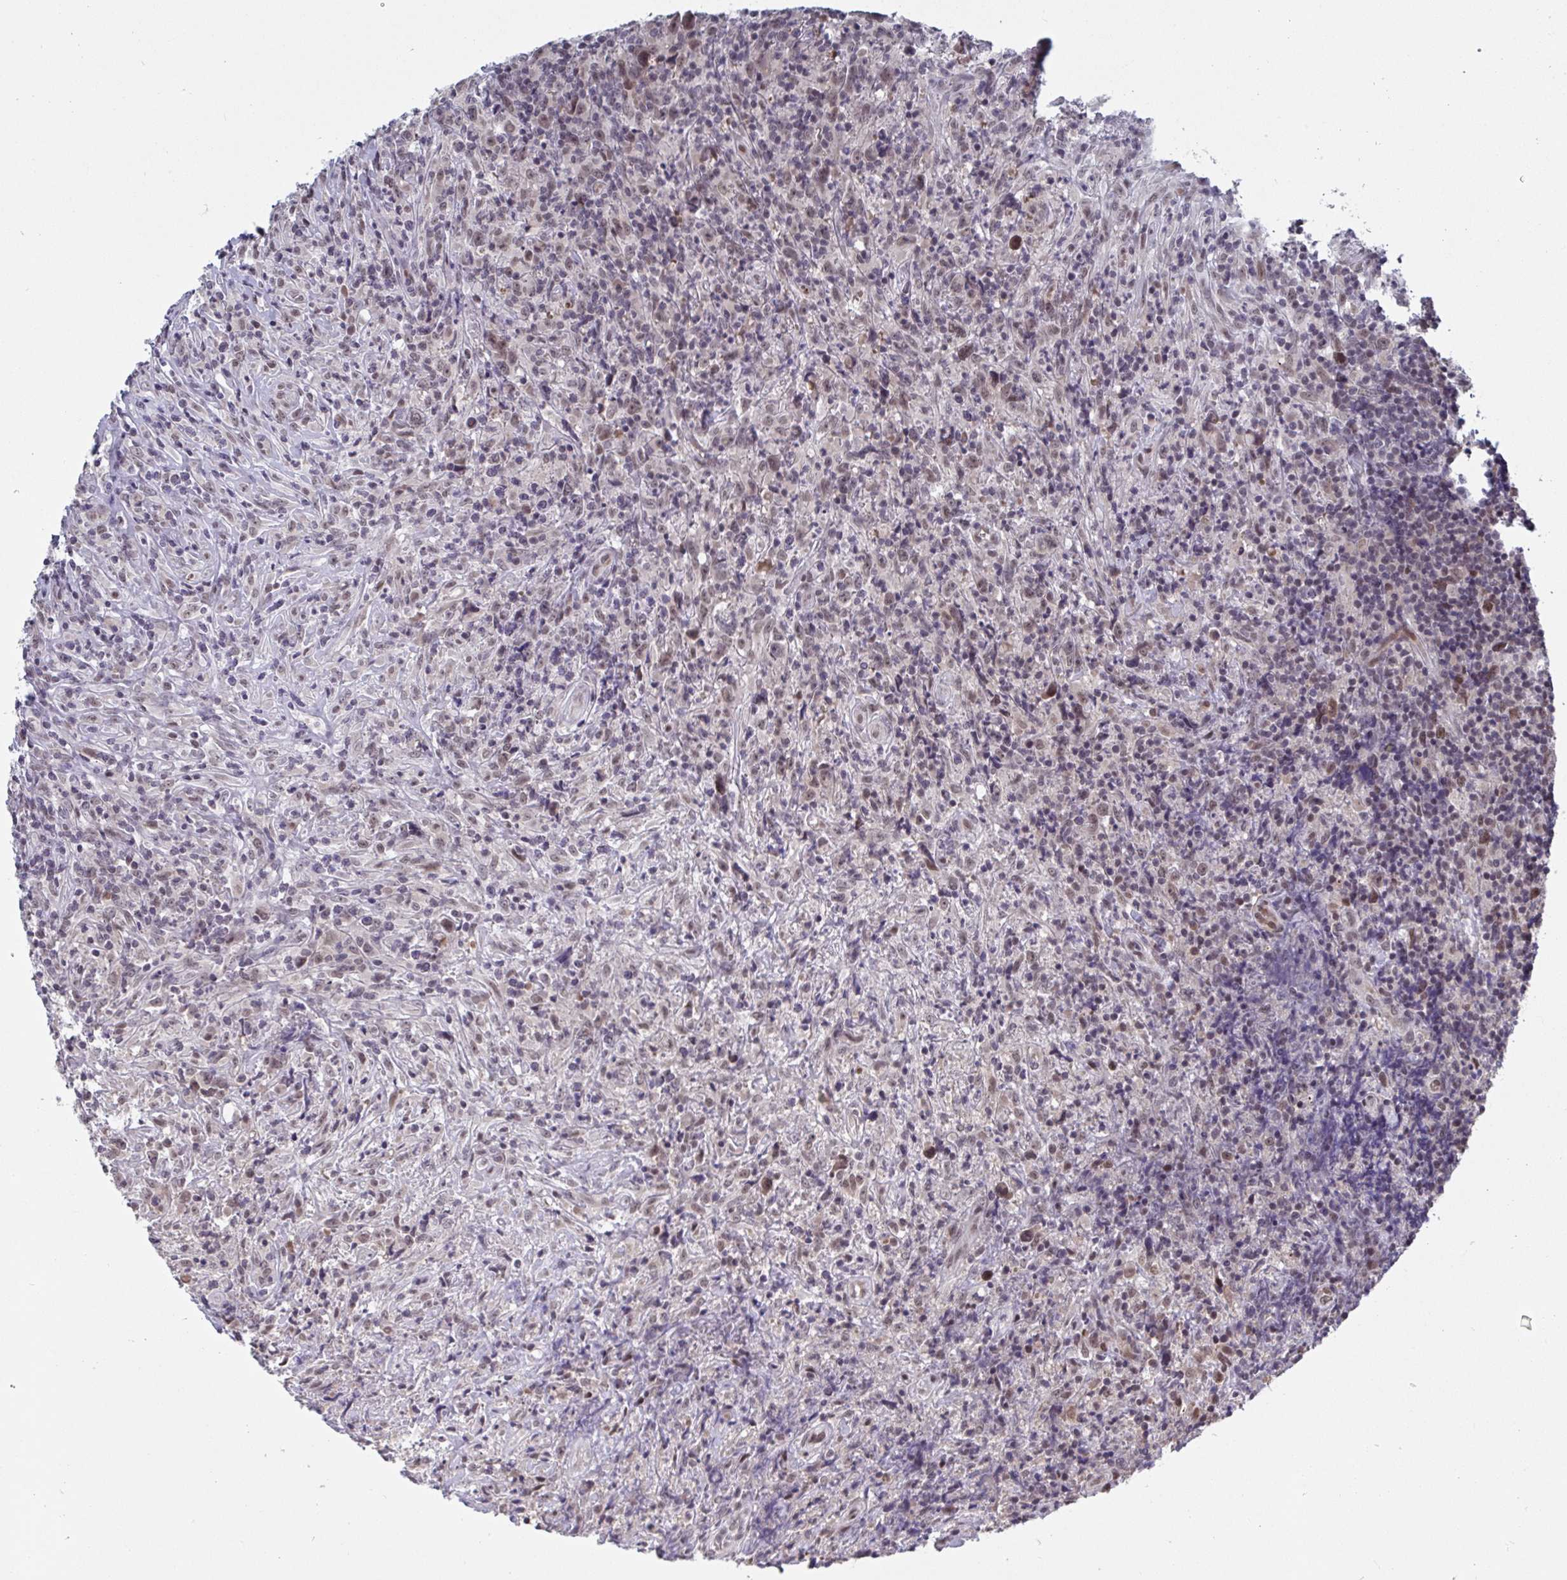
{"staining": {"intensity": "moderate", "quantity": ">75%", "location": "nuclear"}, "tissue": "lymphoma", "cell_type": "Tumor cells", "image_type": "cancer", "snomed": [{"axis": "morphology", "description": "Hodgkin's disease, NOS"}, {"axis": "topography", "description": "Lymph node"}], "caption": "Tumor cells demonstrate medium levels of moderate nuclear expression in about >75% of cells in human lymphoma.", "gene": "JMJD1C", "patient": {"sex": "female", "age": 18}}